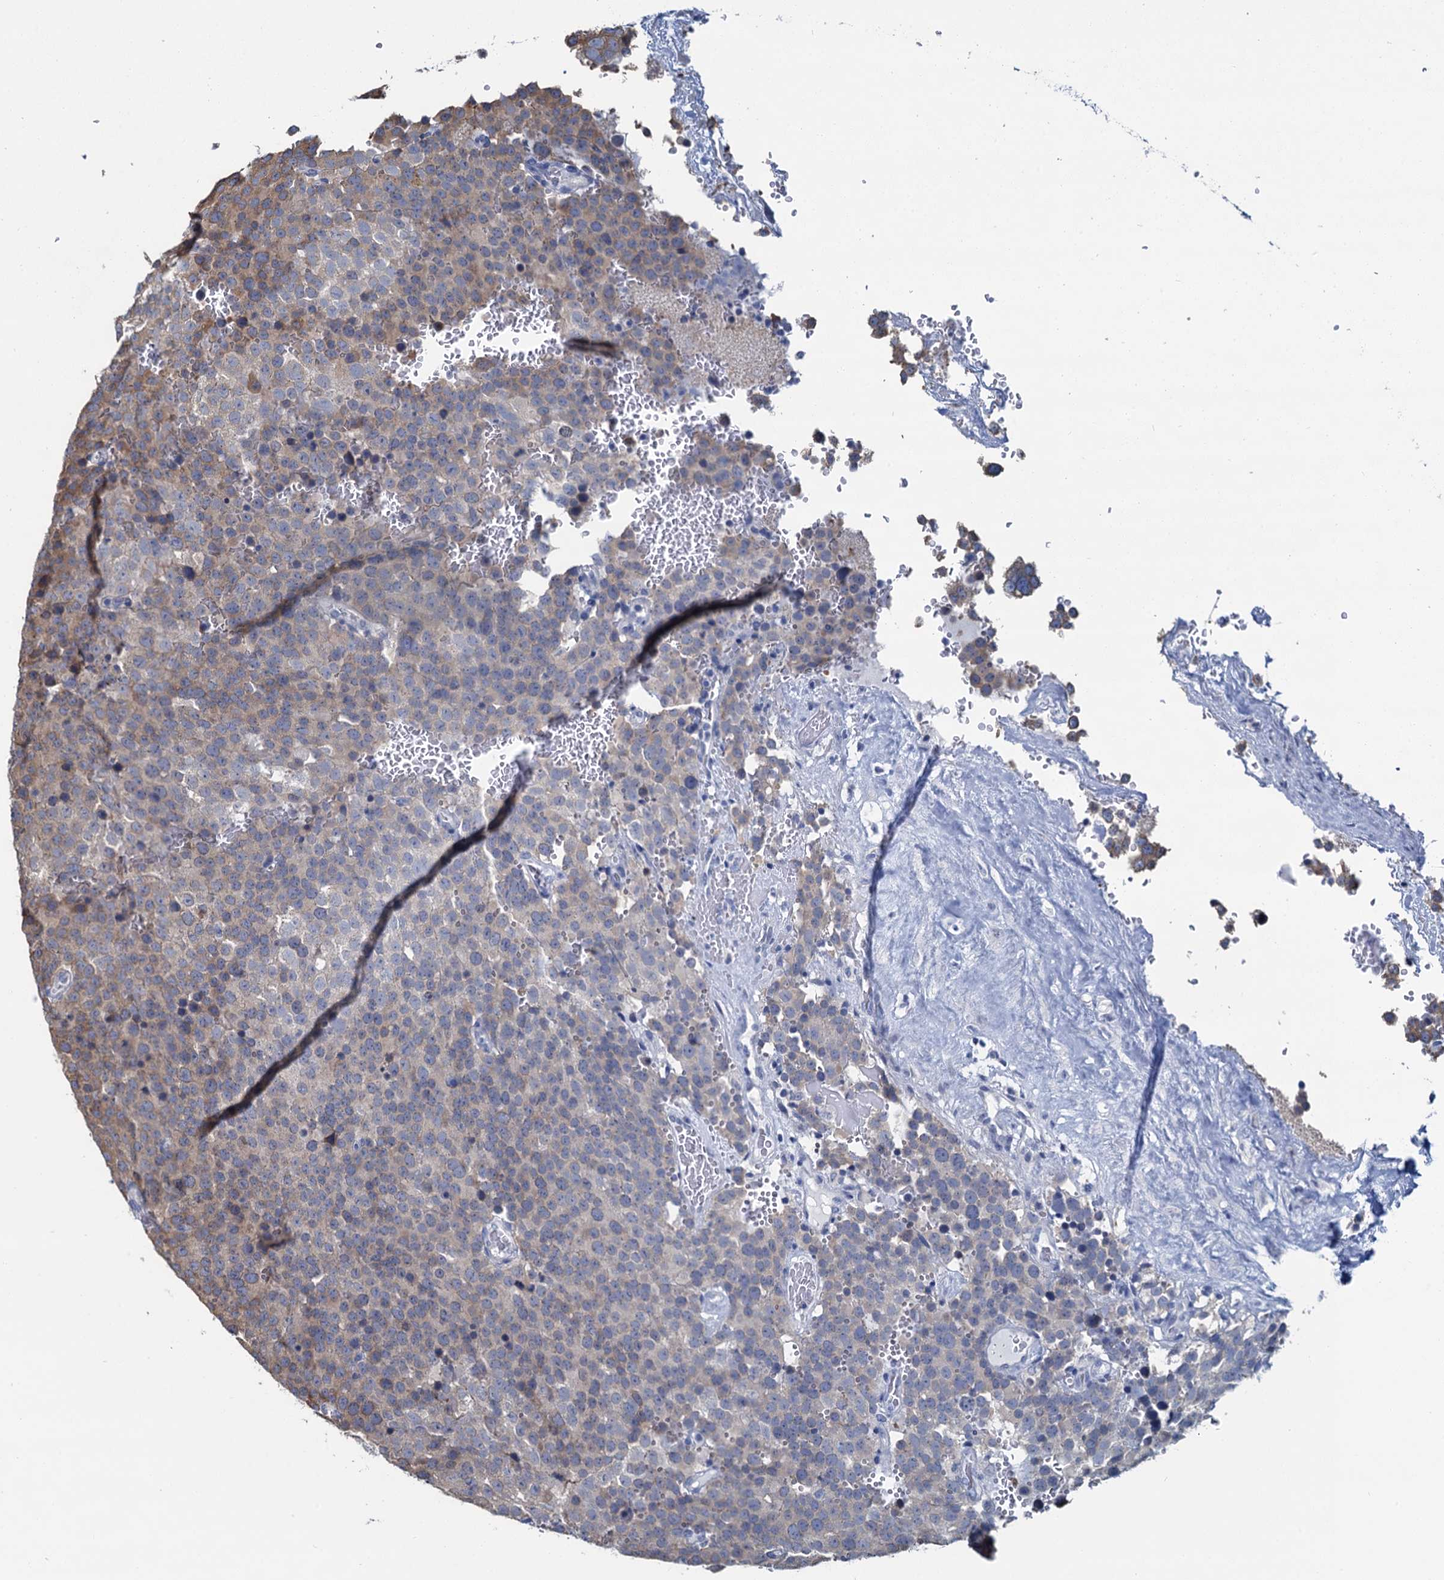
{"staining": {"intensity": "weak", "quantity": "<25%", "location": "cytoplasmic/membranous"}, "tissue": "testis cancer", "cell_type": "Tumor cells", "image_type": "cancer", "snomed": [{"axis": "morphology", "description": "Seminoma, NOS"}, {"axis": "topography", "description": "Testis"}], "caption": "High power microscopy photomicrograph of an immunohistochemistry (IHC) micrograph of seminoma (testis), revealing no significant staining in tumor cells.", "gene": "MIOX", "patient": {"sex": "male", "age": 71}}